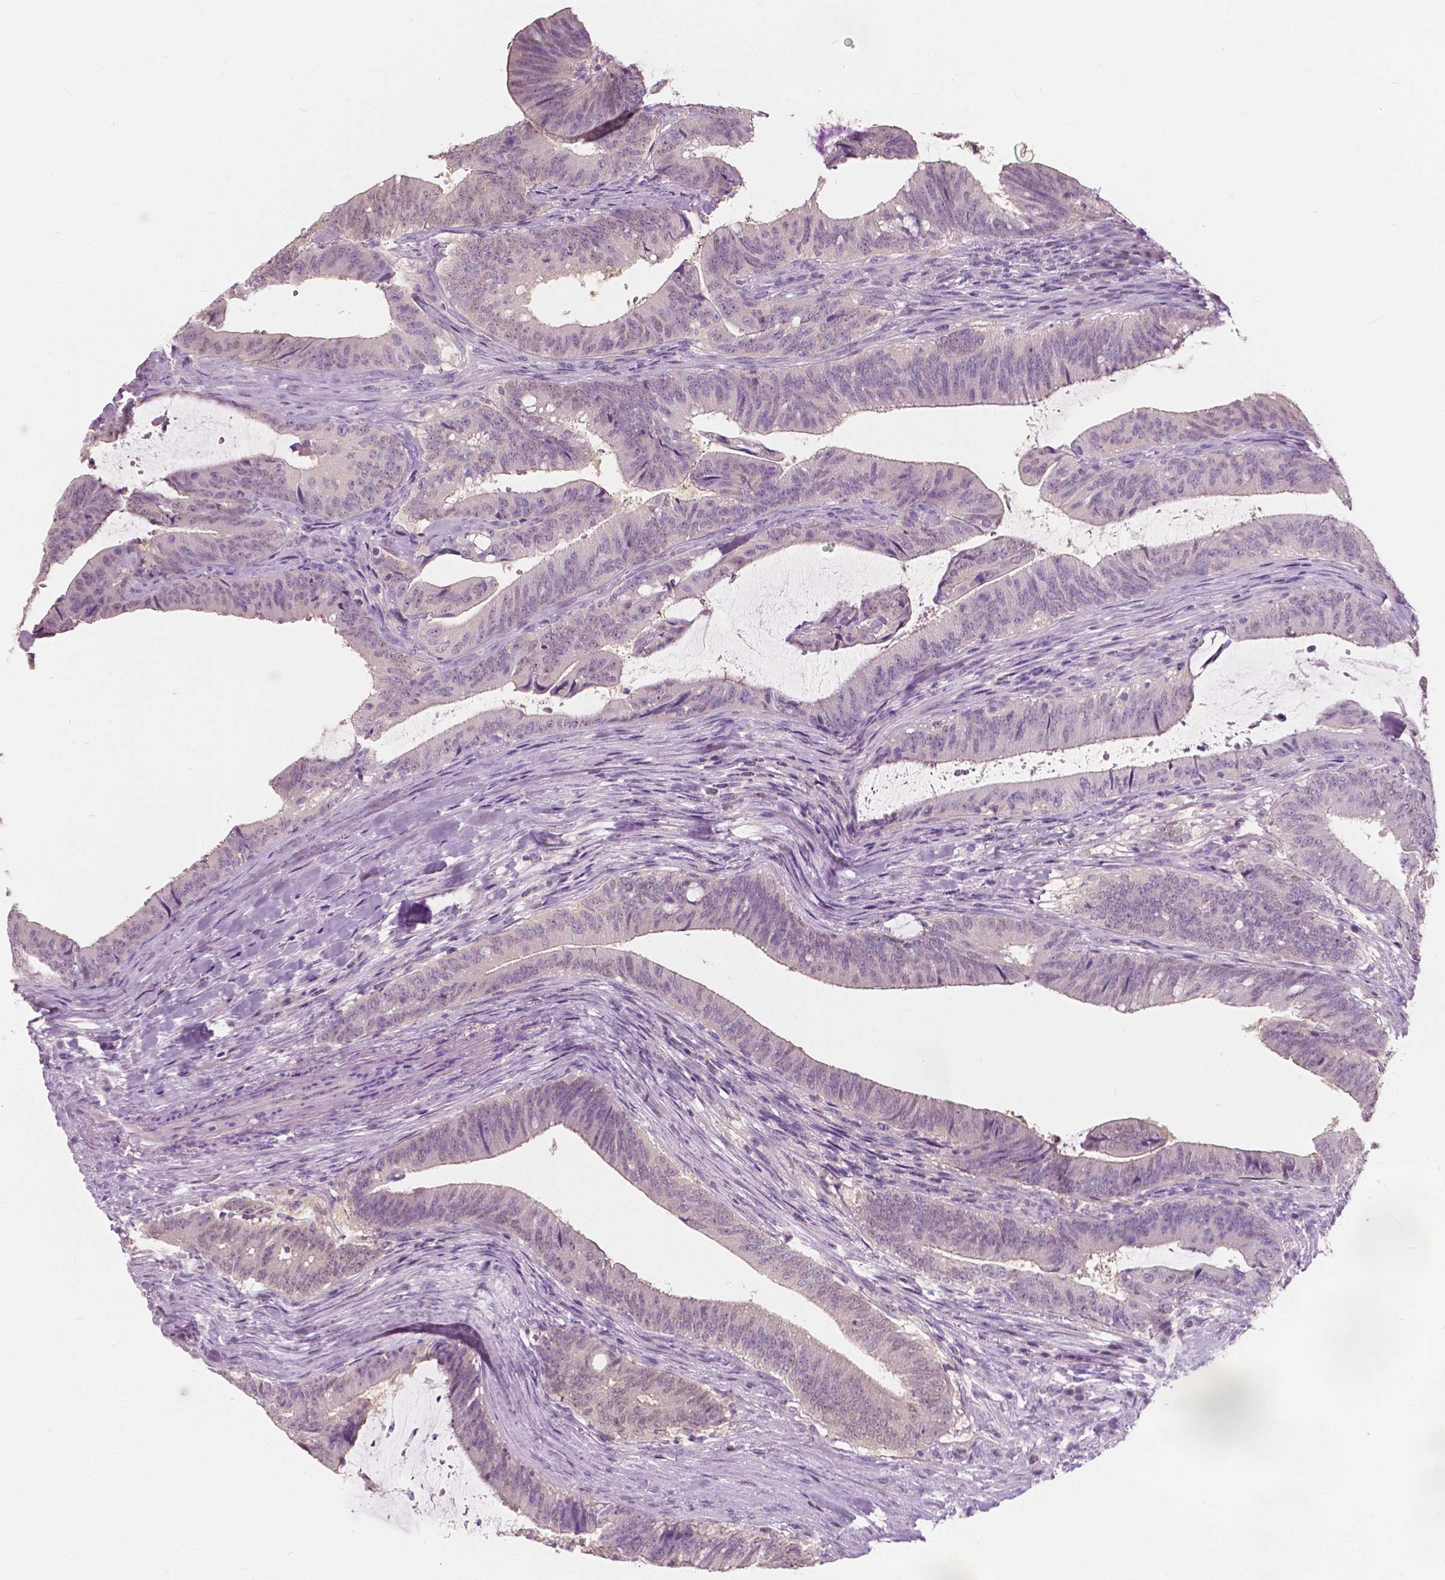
{"staining": {"intensity": "weak", "quantity": "<25%", "location": "cytoplasmic/membranous"}, "tissue": "colorectal cancer", "cell_type": "Tumor cells", "image_type": "cancer", "snomed": [{"axis": "morphology", "description": "Adenocarcinoma, NOS"}, {"axis": "topography", "description": "Colon"}], "caption": "Colorectal cancer (adenocarcinoma) was stained to show a protein in brown. There is no significant positivity in tumor cells. Brightfield microscopy of immunohistochemistry stained with DAB (3,3'-diaminobenzidine) (brown) and hematoxylin (blue), captured at high magnification.", "gene": "TKFC", "patient": {"sex": "female", "age": 43}}